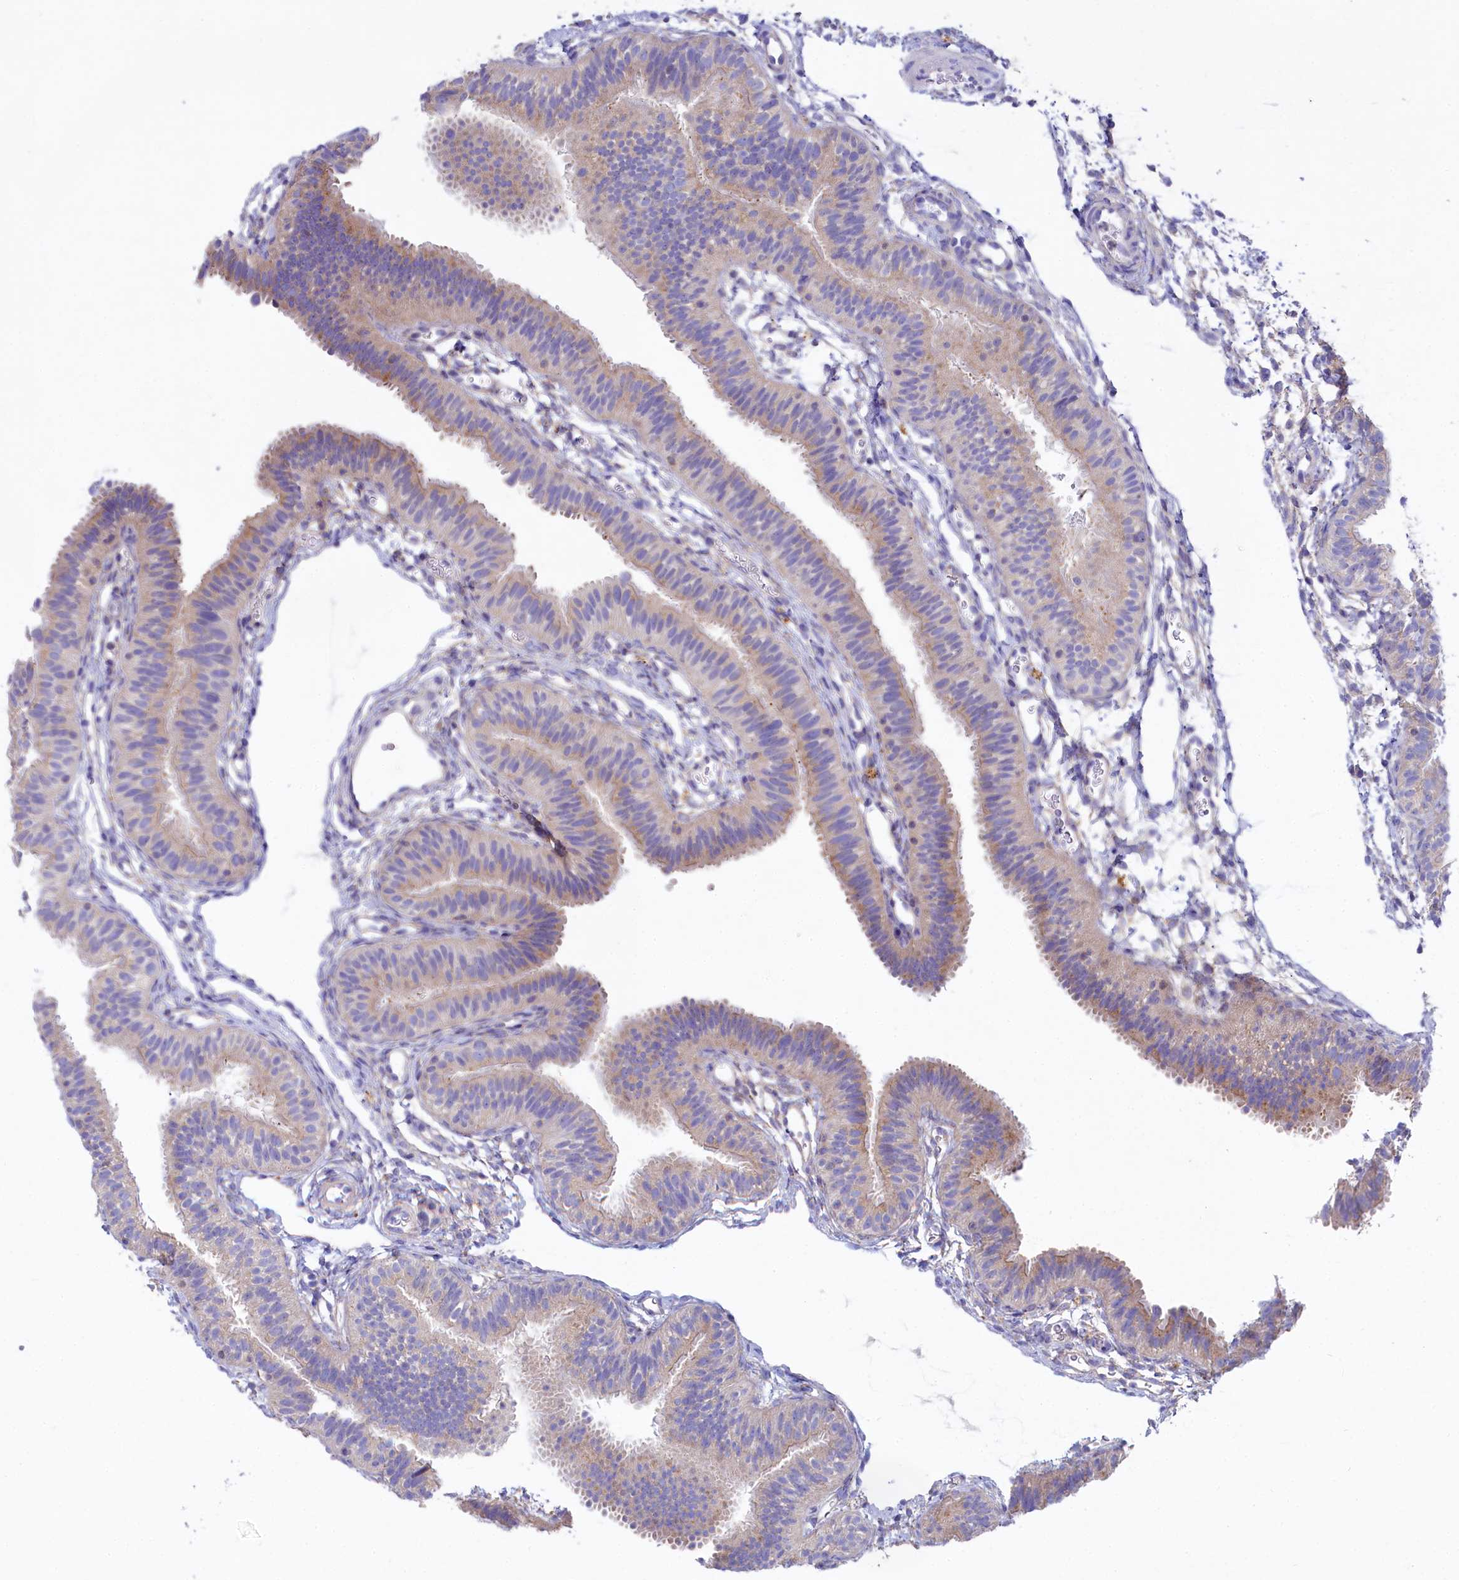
{"staining": {"intensity": "weak", "quantity": "25%-75%", "location": "cytoplasmic/membranous"}, "tissue": "fallopian tube", "cell_type": "Glandular cells", "image_type": "normal", "snomed": [{"axis": "morphology", "description": "Normal tissue, NOS"}, {"axis": "topography", "description": "Fallopian tube"}], "caption": "IHC of unremarkable human fallopian tube exhibits low levels of weak cytoplasmic/membranous expression in approximately 25%-75% of glandular cells.", "gene": "VPS26B", "patient": {"sex": "female", "age": 35}}